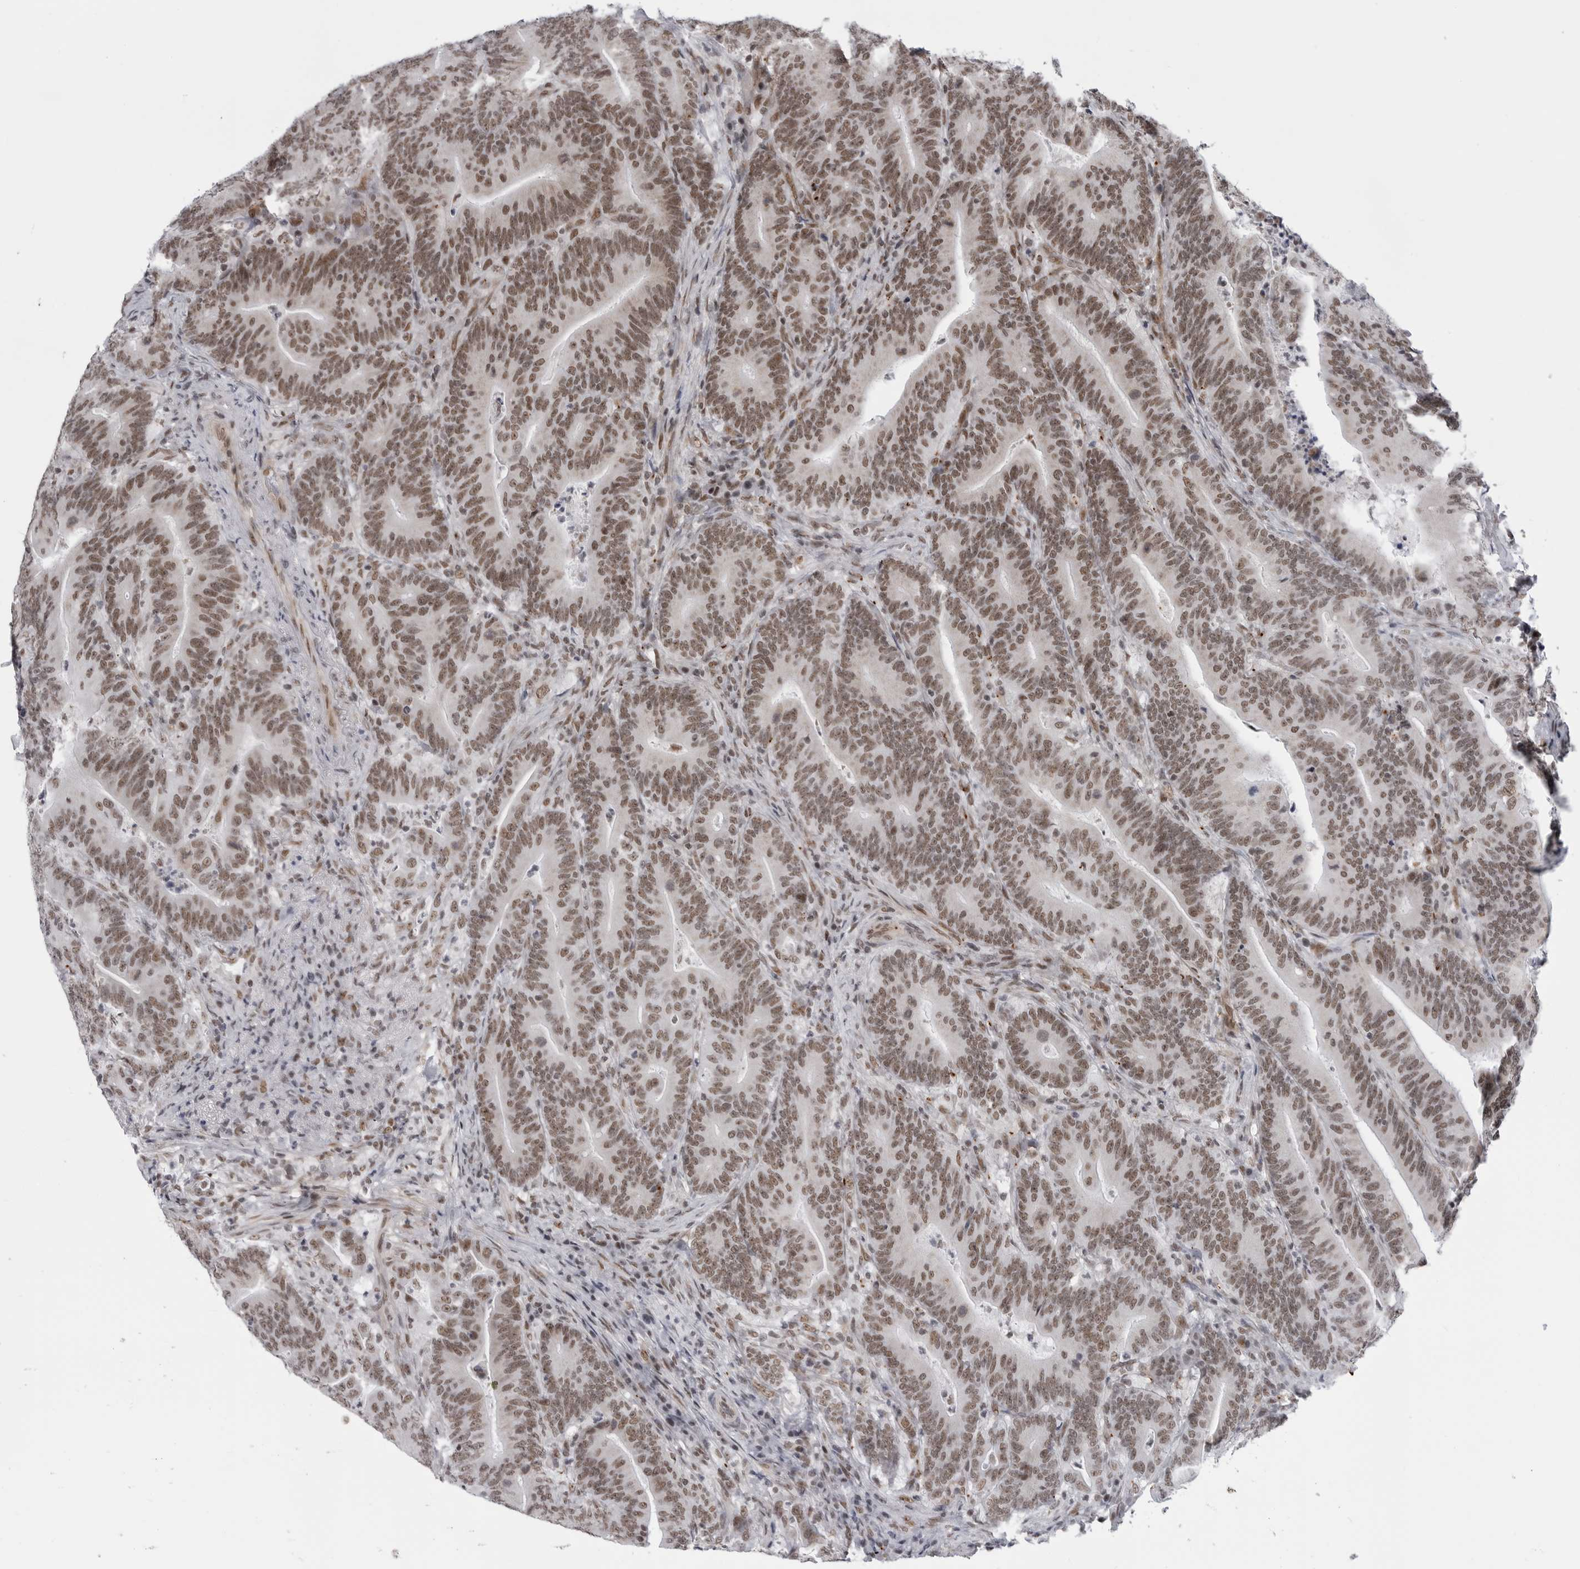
{"staining": {"intensity": "moderate", "quantity": ">75%", "location": "nuclear"}, "tissue": "colorectal cancer", "cell_type": "Tumor cells", "image_type": "cancer", "snomed": [{"axis": "morphology", "description": "Adenocarcinoma, NOS"}, {"axis": "topography", "description": "Colon"}], "caption": "Immunohistochemistry (IHC) micrograph of human colorectal adenocarcinoma stained for a protein (brown), which demonstrates medium levels of moderate nuclear staining in approximately >75% of tumor cells.", "gene": "RNF26", "patient": {"sex": "female", "age": 66}}